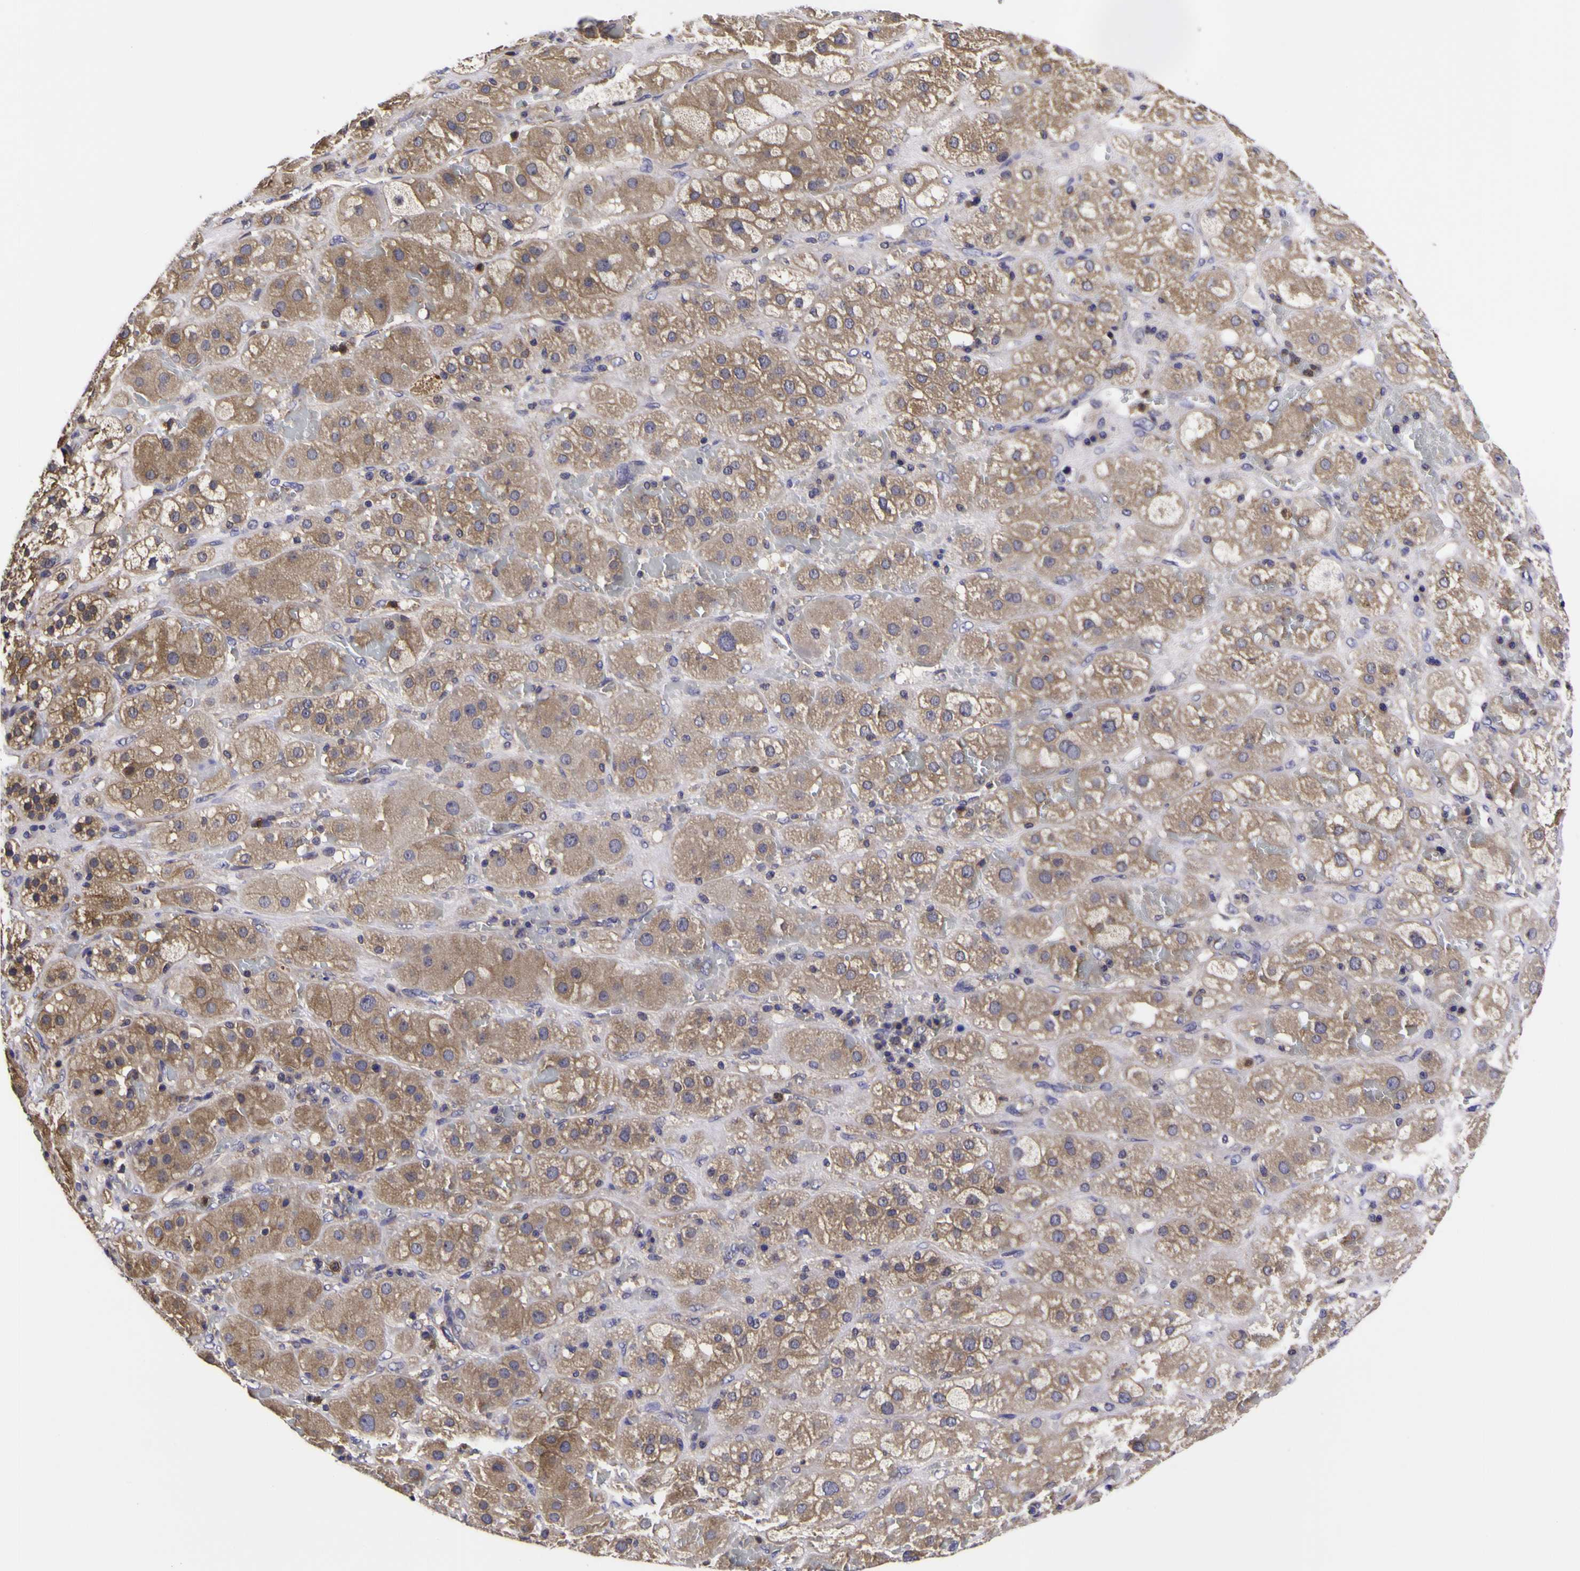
{"staining": {"intensity": "moderate", "quantity": ">75%", "location": "cytoplasmic/membranous"}, "tissue": "adrenal gland", "cell_type": "Glandular cells", "image_type": "normal", "snomed": [{"axis": "morphology", "description": "Normal tissue, NOS"}, {"axis": "topography", "description": "Adrenal gland"}], "caption": "Adrenal gland was stained to show a protein in brown. There is medium levels of moderate cytoplasmic/membranous staining in about >75% of glandular cells.", "gene": "MAPK14", "patient": {"sex": "female", "age": 47}}